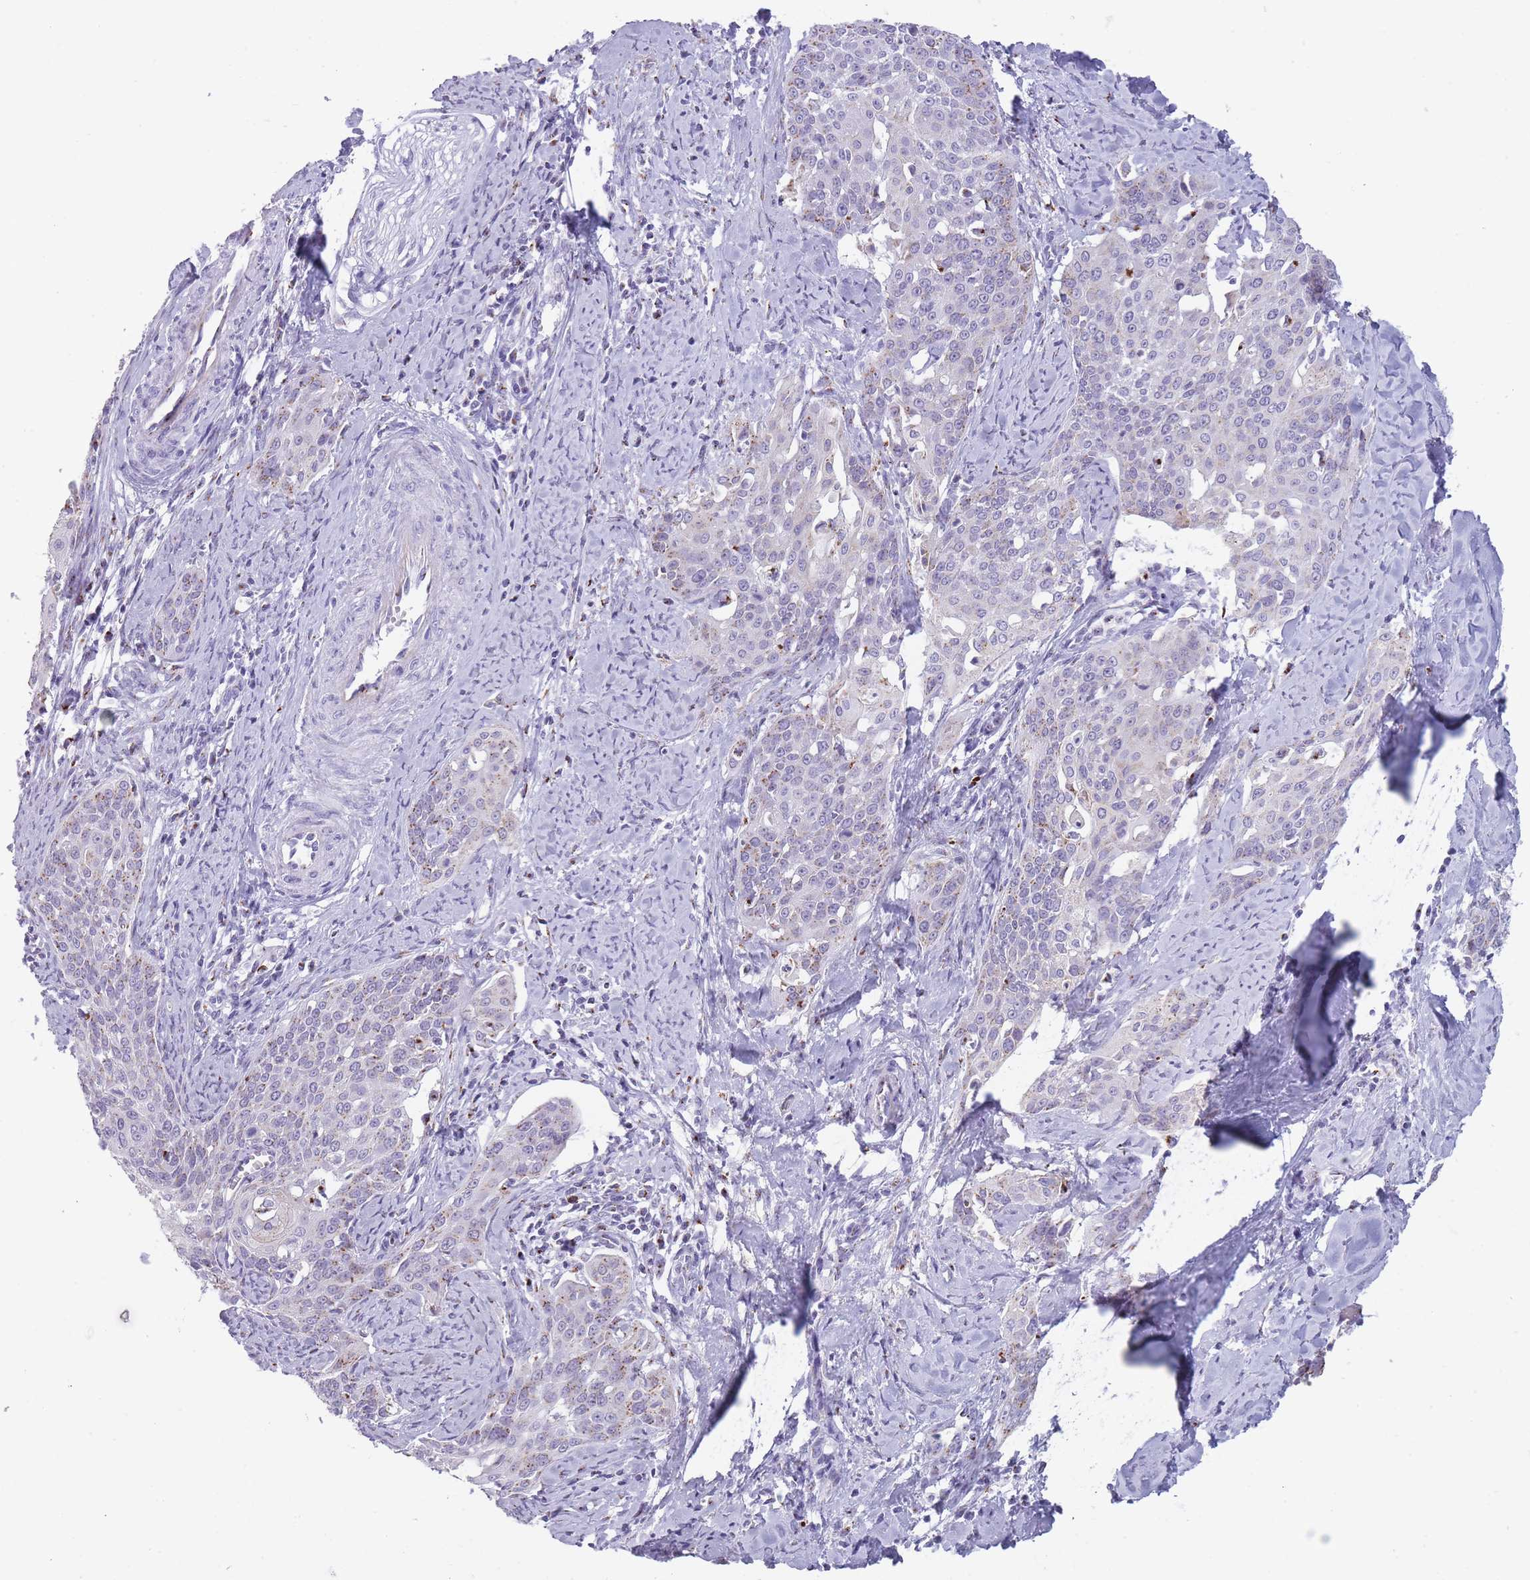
{"staining": {"intensity": "moderate", "quantity": "<25%", "location": "cytoplasmic/membranous"}, "tissue": "cervical cancer", "cell_type": "Tumor cells", "image_type": "cancer", "snomed": [{"axis": "morphology", "description": "Squamous cell carcinoma, NOS"}, {"axis": "topography", "description": "Cervix"}], "caption": "Brown immunohistochemical staining in squamous cell carcinoma (cervical) shows moderate cytoplasmic/membranous staining in approximately <25% of tumor cells.", "gene": "B4GALT2", "patient": {"sex": "female", "age": 44}}